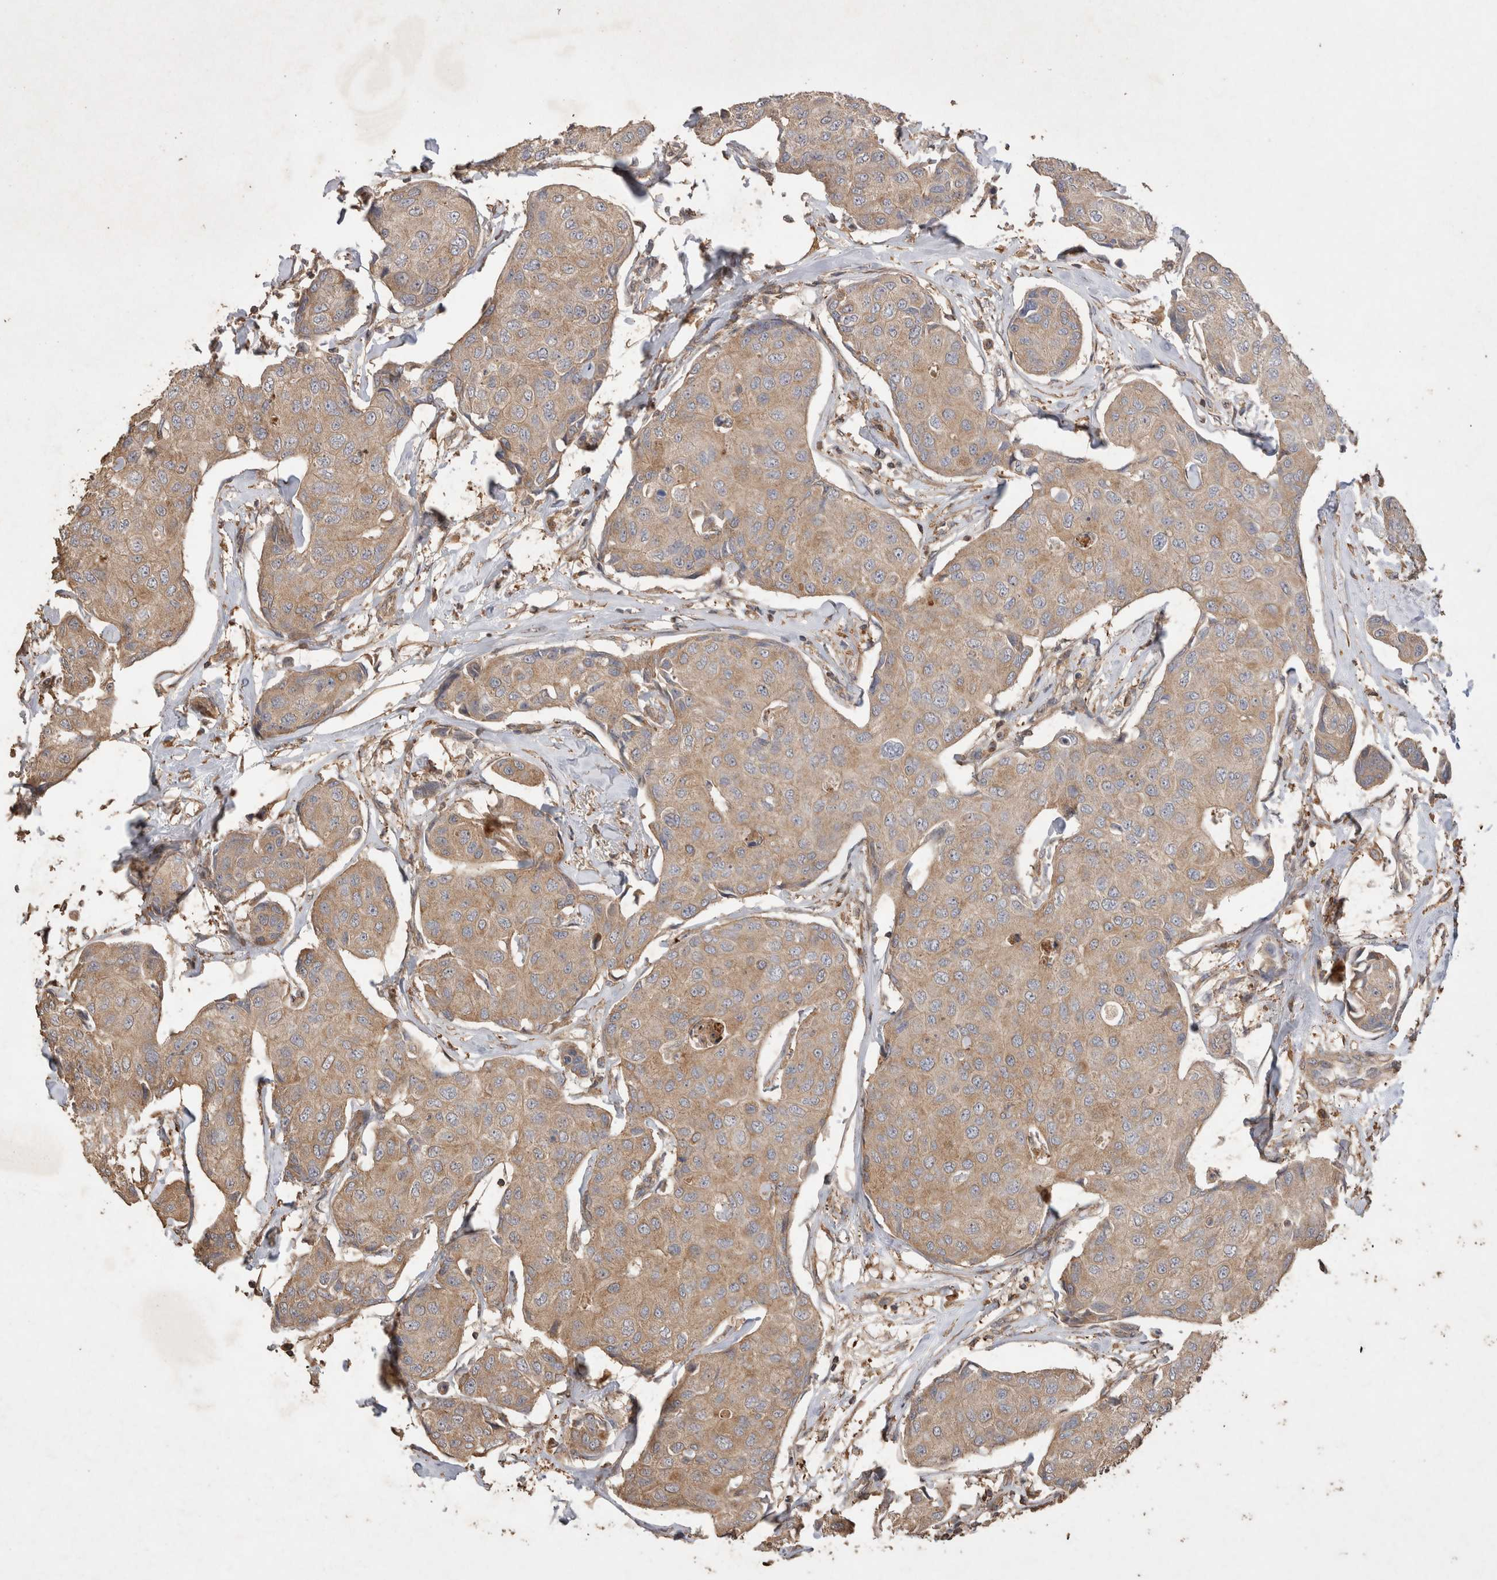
{"staining": {"intensity": "weak", "quantity": "25%-75%", "location": "cytoplasmic/membranous"}, "tissue": "breast cancer", "cell_type": "Tumor cells", "image_type": "cancer", "snomed": [{"axis": "morphology", "description": "Duct carcinoma"}, {"axis": "topography", "description": "Breast"}], "caption": "Immunohistochemical staining of breast invasive ductal carcinoma displays low levels of weak cytoplasmic/membranous positivity in about 25%-75% of tumor cells. (IHC, brightfield microscopy, high magnification).", "gene": "SNX31", "patient": {"sex": "female", "age": 80}}